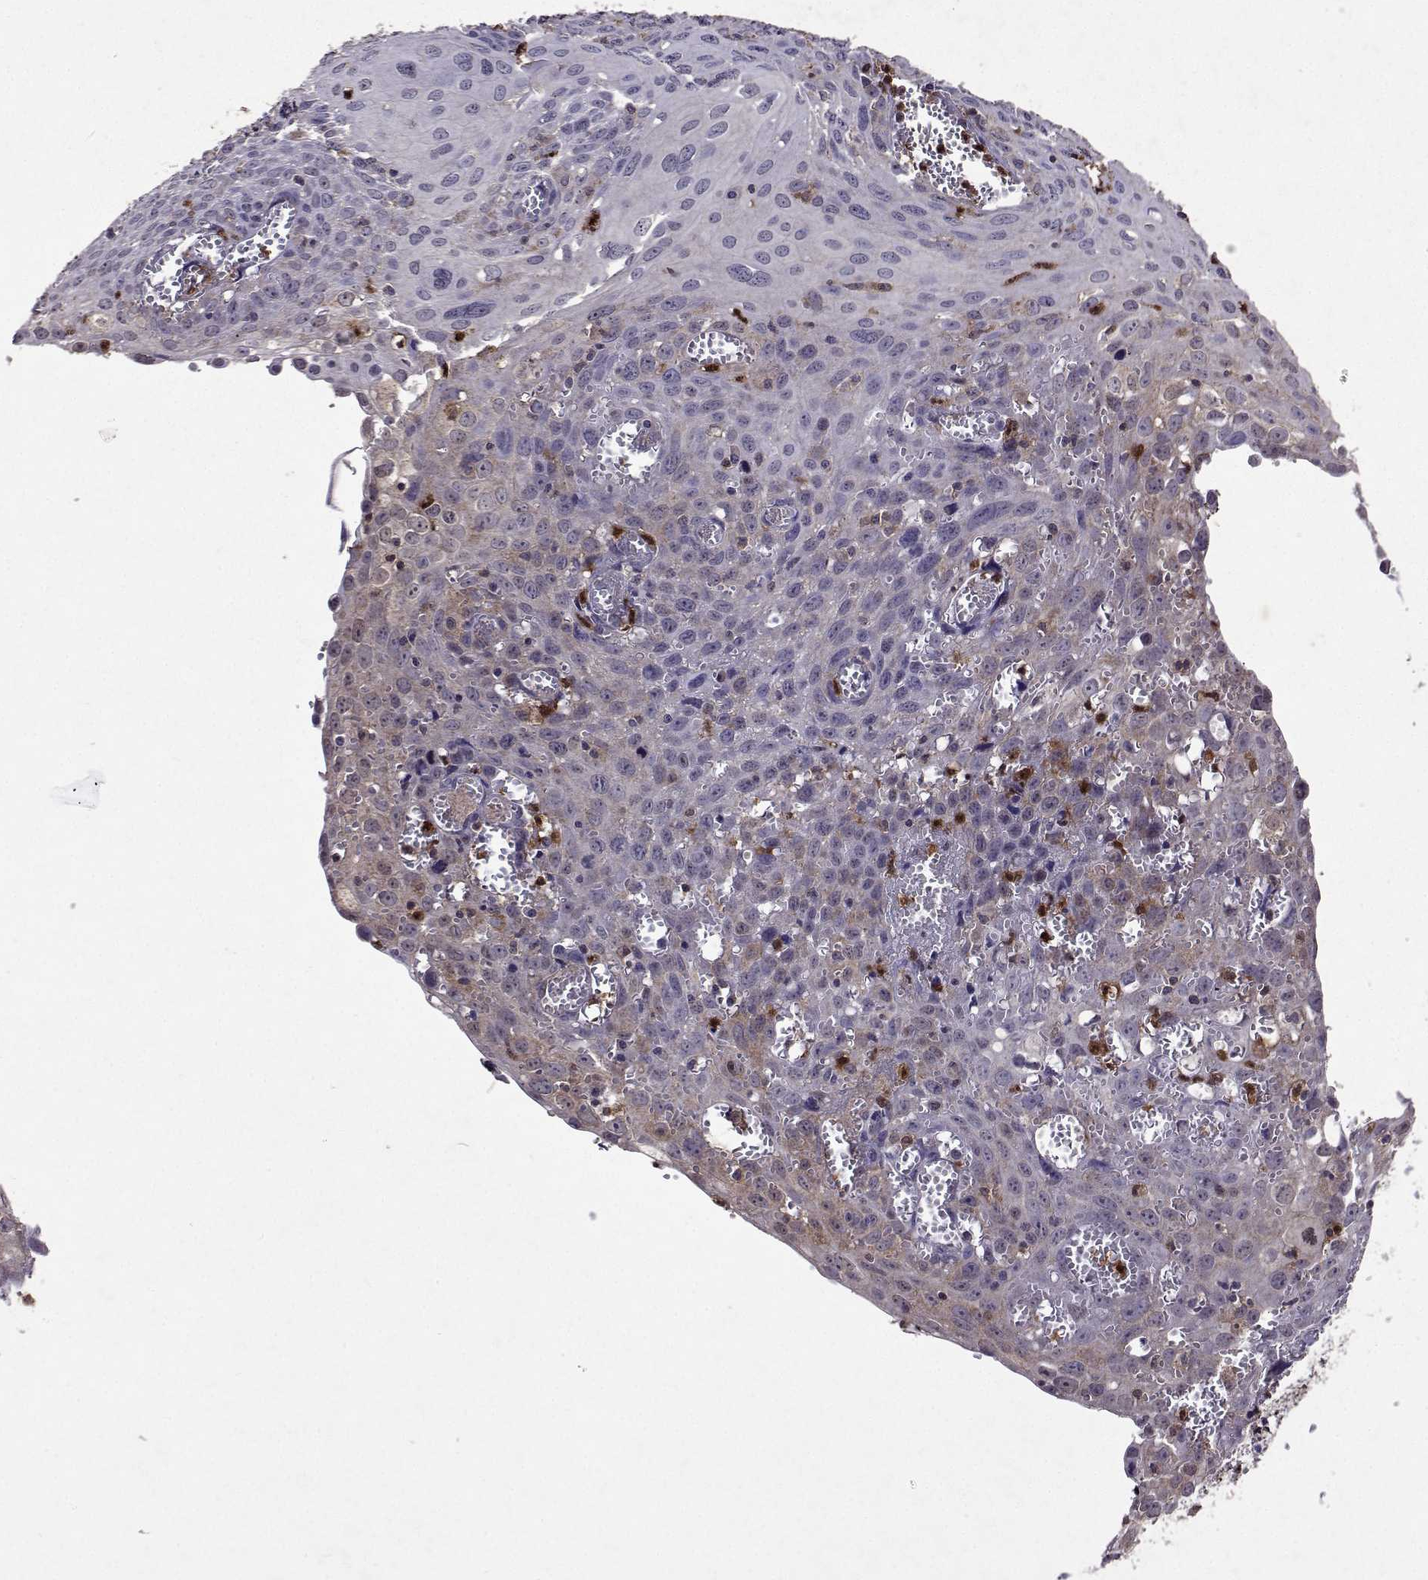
{"staining": {"intensity": "weak", "quantity": ">75%", "location": "cytoplasmic/membranous"}, "tissue": "cervical cancer", "cell_type": "Tumor cells", "image_type": "cancer", "snomed": [{"axis": "morphology", "description": "Squamous cell carcinoma, NOS"}, {"axis": "topography", "description": "Cervix"}], "caption": "Cervical cancer tissue exhibits weak cytoplasmic/membranous staining in about >75% of tumor cells", "gene": "APAF1", "patient": {"sex": "female", "age": 38}}